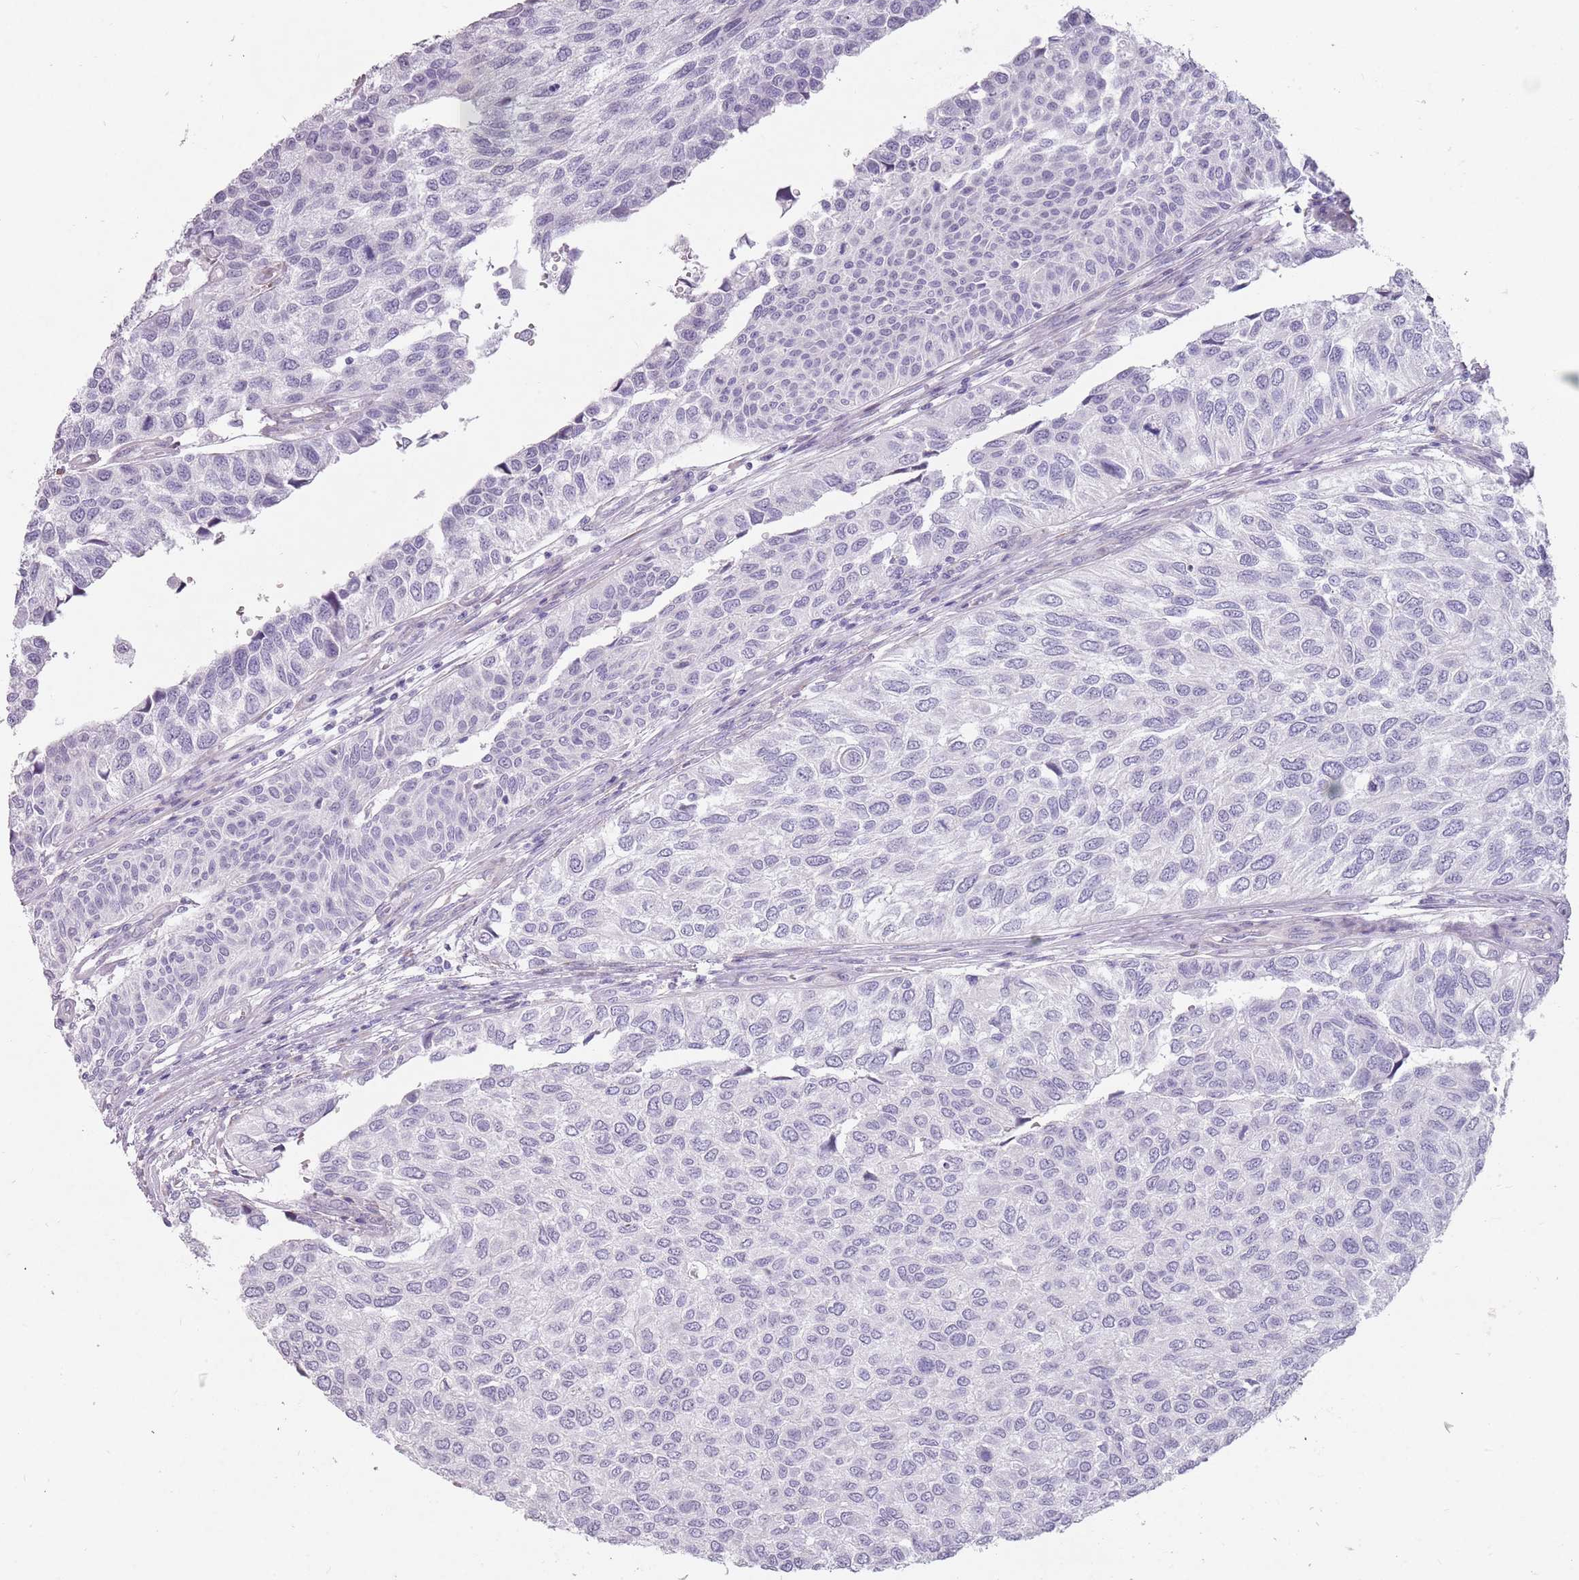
{"staining": {"intensity": "negative", "quantity": "none", "location": "none"}, "tissue": "urothelial cancer", "cell_type": "Tumor cells", "image_type": "cancer", "snomed": [{"axis": "morphology", "description": "Urothelial carcinoma, NOS"}, {"axis": "topography", "description": "Urinary bladder"}], "caption": "This is an immunohistochemistry (IHC) image of transitional cell carcinoma. There is no staining in tumor cells.", "gene": "DDX4", "patient": {"sex": "male", "age": 55}}